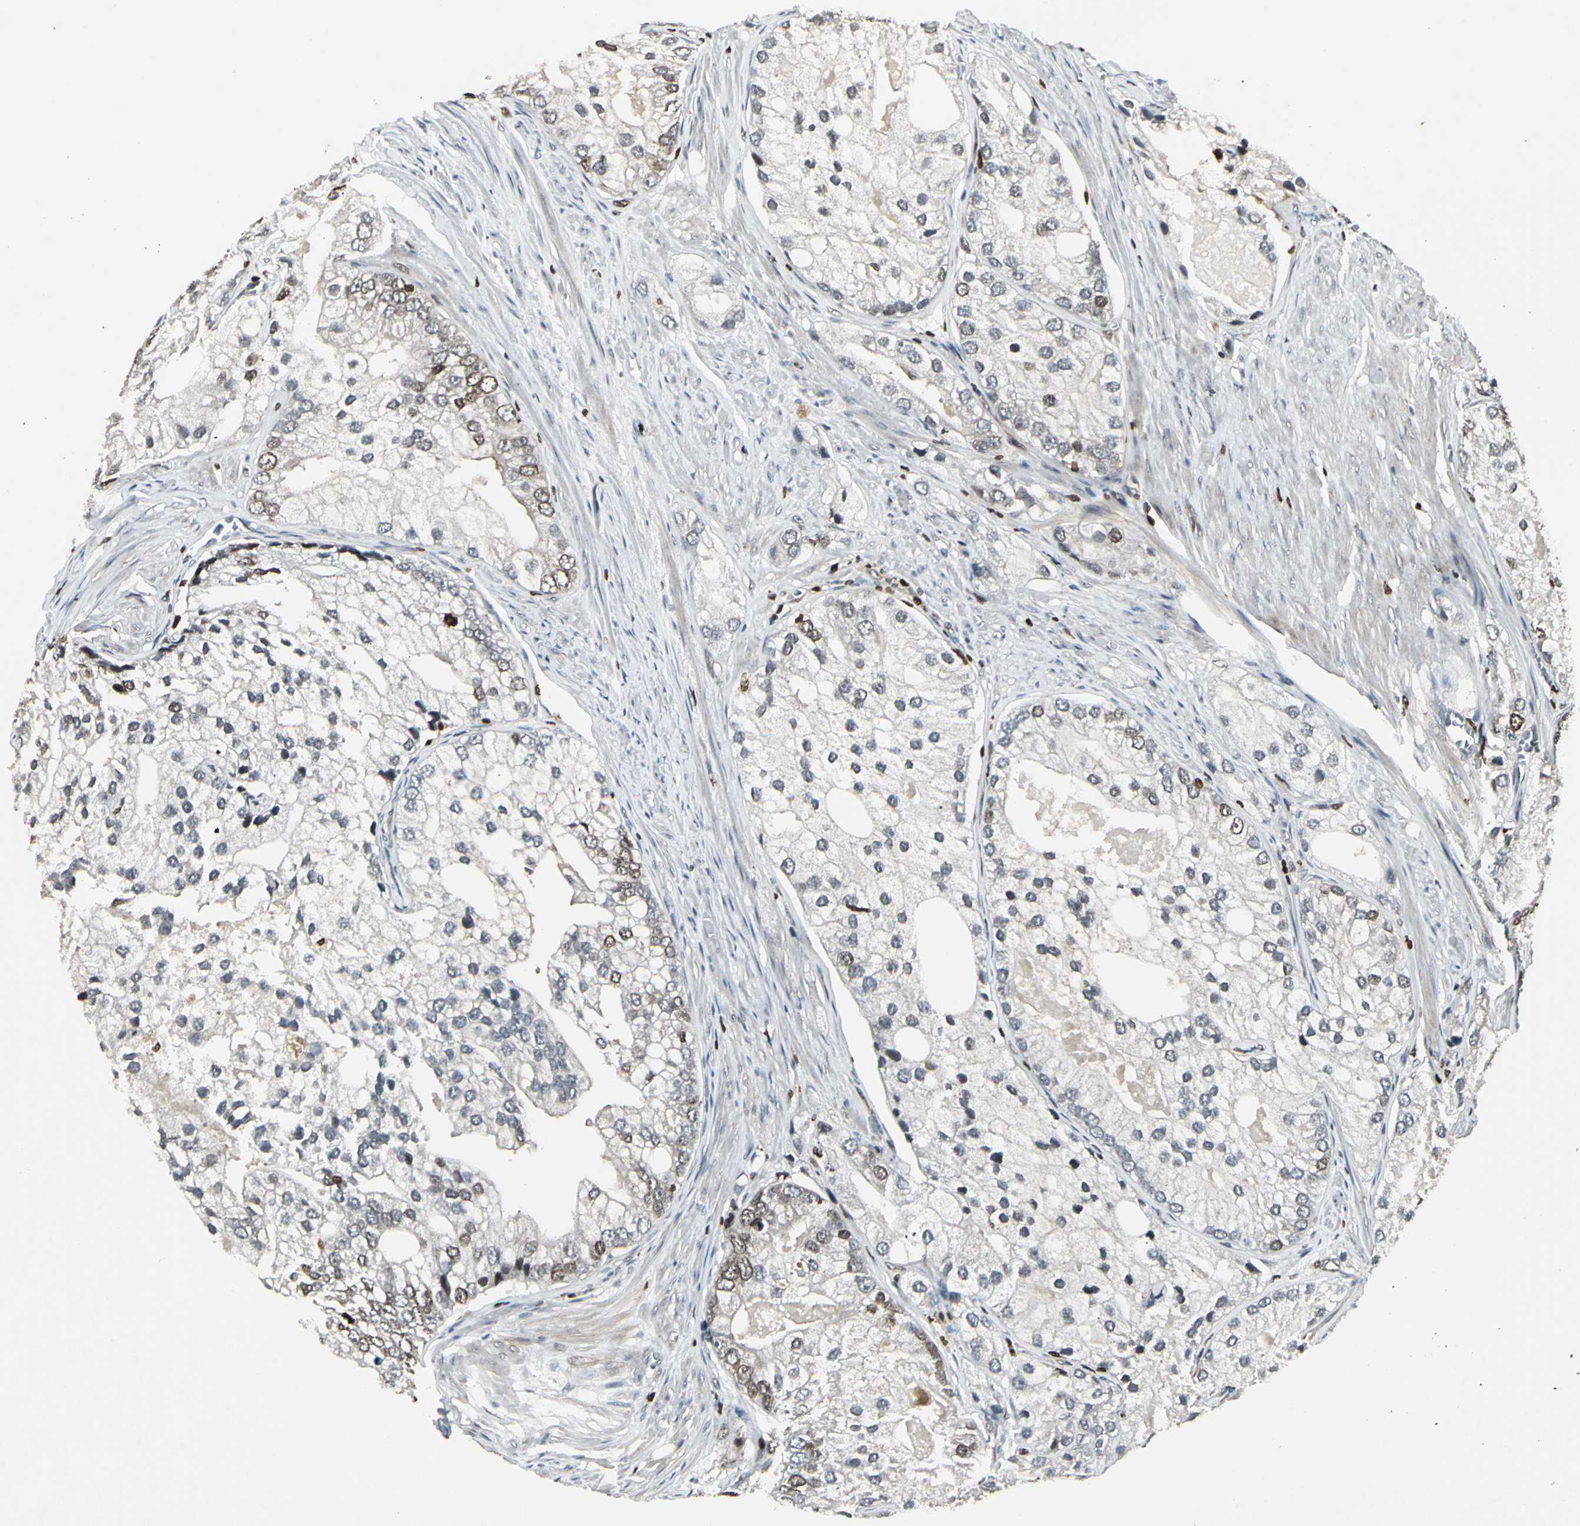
{"staining": {"intensity": "moderate", "quantity": "25%-75%", "location": "cytoplasmic/membranous,nuclear"}, "tissue": "prostate cancer", "cell_type": "Tumor cells", "image_type": "cancer", "snomed": [{"axis": "morphology", "description": "Adenocarcinoma, Low grade"}, {"axis": "topography", "description": "Prostate"}], "caption": "Prostate cancer (adenocarcinoma (low-grade)) tissue displays moderate cytoplasmic/membranous and nuclear positivity in about 25%-75% of tumor cells", "gene": "AHR", "patient": {"sex": "male", "age": 69}}